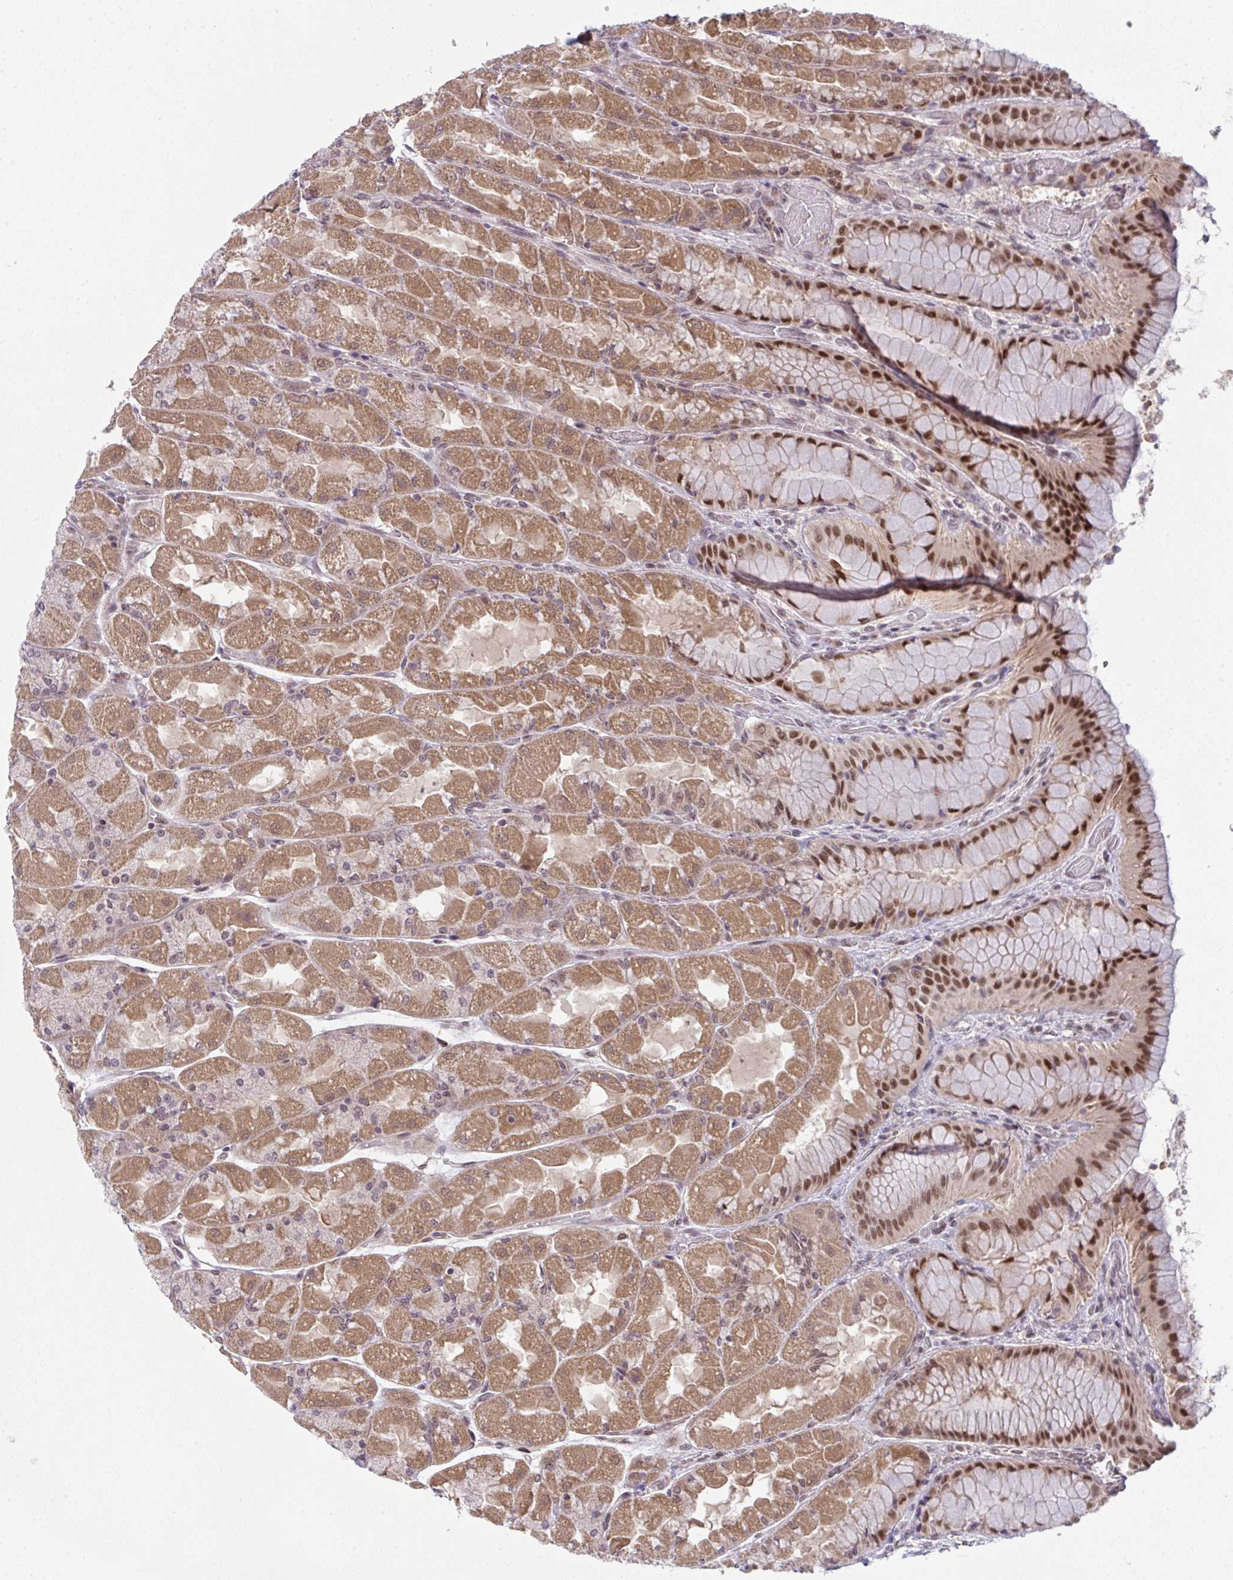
{"staining": {"intensity": "moderate", "quantity": ">75%", "location": "cytoplasmic/membranous,nuclear"}, "tissue": "stomach", "cell_type": "Glandular cells", "image_type": "normal", "snomed": [{"axis": "morphology", "description": "Normal tissue, NOS"}, {"axis": "topography", "description": "Stomach"}], "caption": "Stomach was stained to show a protein in brown. There is medium levels of moderate cytoplasmic/membranous,nuclear staining in about >75% of glandular cells. (Brightfield microscopy of DAB IHC at high magnification).", "gene": "KLF2", "patient": {"sex": "female", "age": 61}}